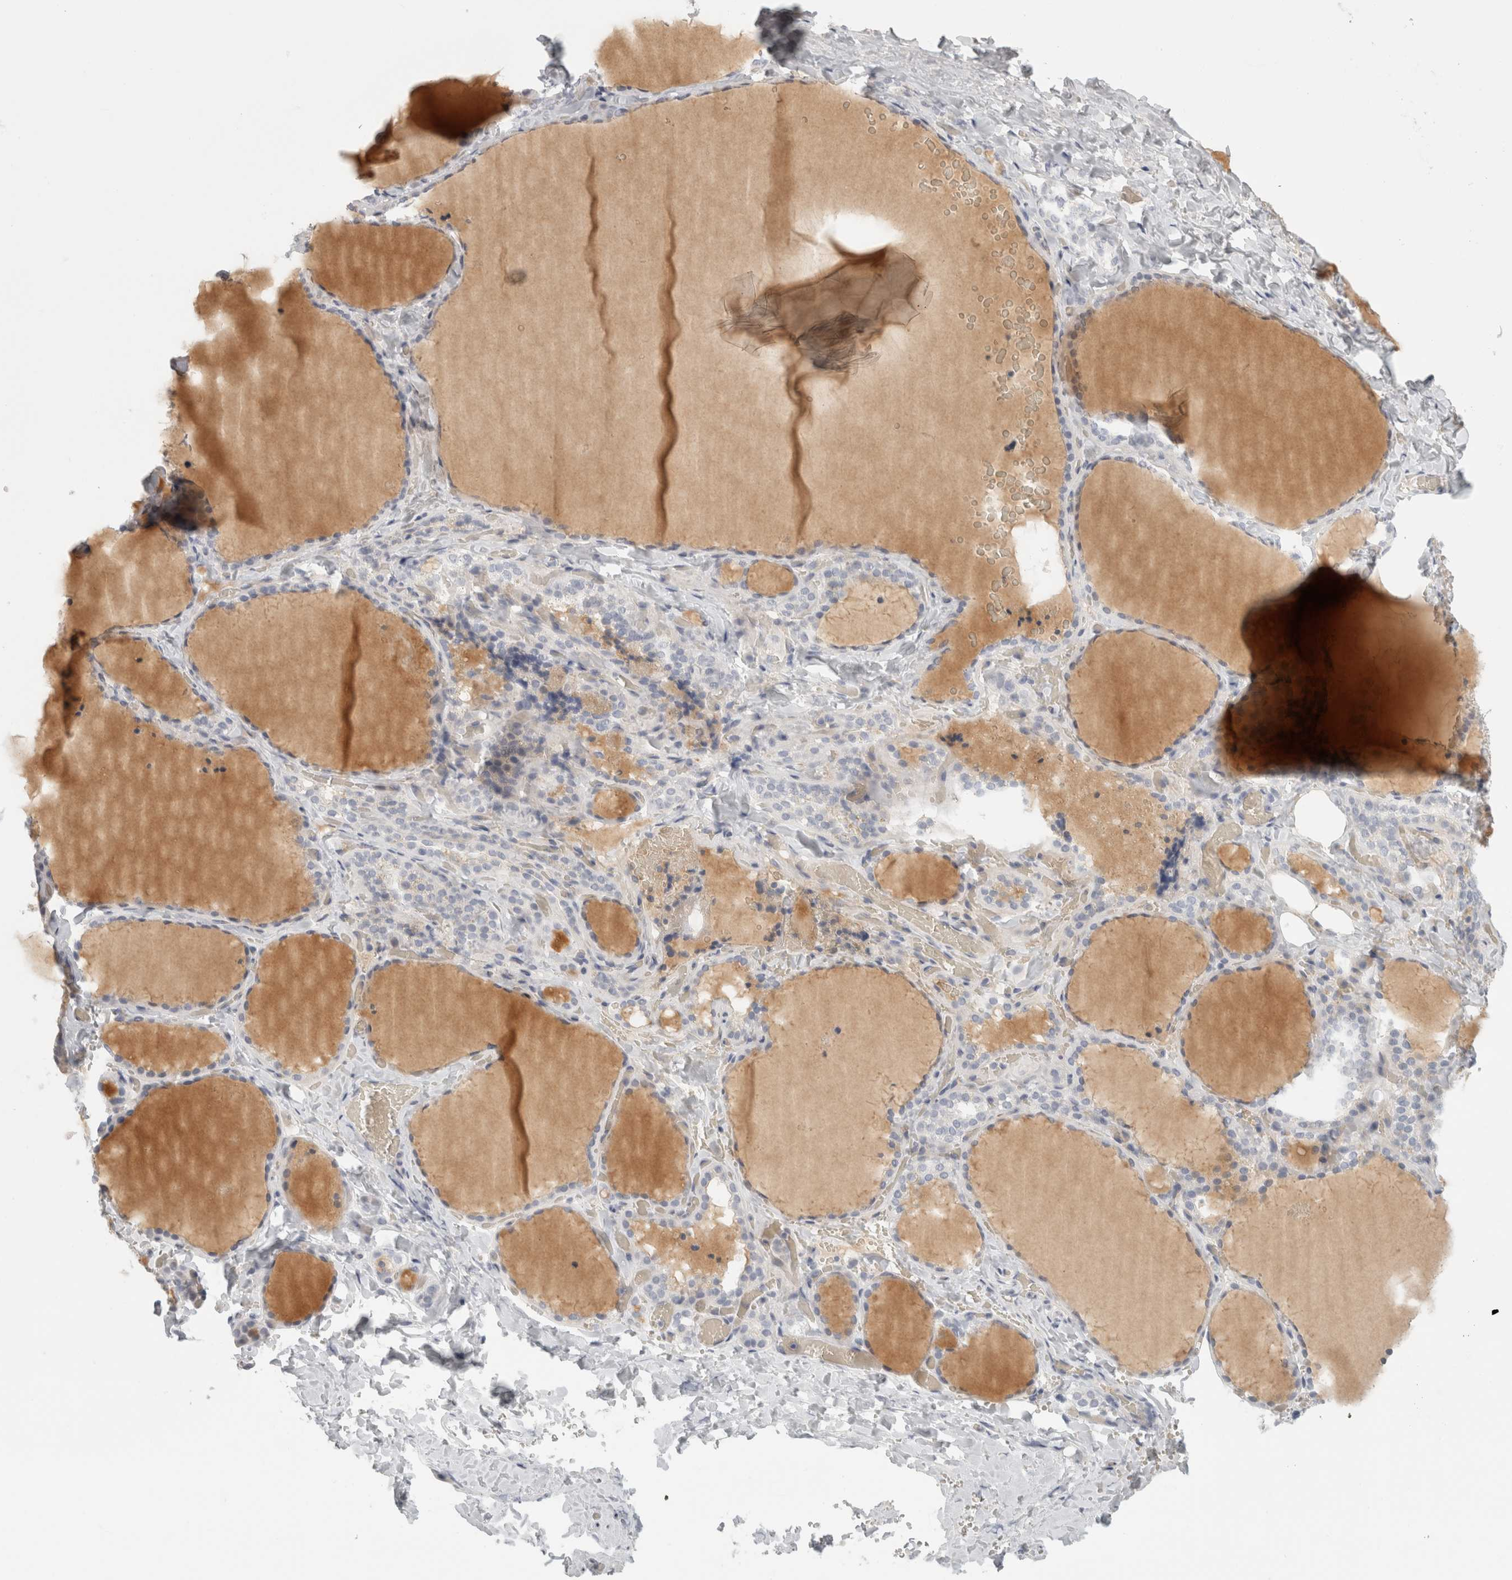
{"staining": {"intensity": "weak", "quantity": "<25%", "location": "cytoplasmic/membranous"}, "tissue": "thyroid gland", "cell_type": "Glandular cells", "image_type": "normal", "snomed": [{"axis": "morphology", "description": "Normal tissue, NOS"}, {"axis": "topography", "description": "Thyroid gland"}], "caption": "High power microscopy histopathology image of an immunohistochemistry (IHC) micrograph of benign thyroid gland, revealing no significant staining in glandular cells.", "gene": "FBLIM1", "patient": {"sex": "female", "age": 22}}